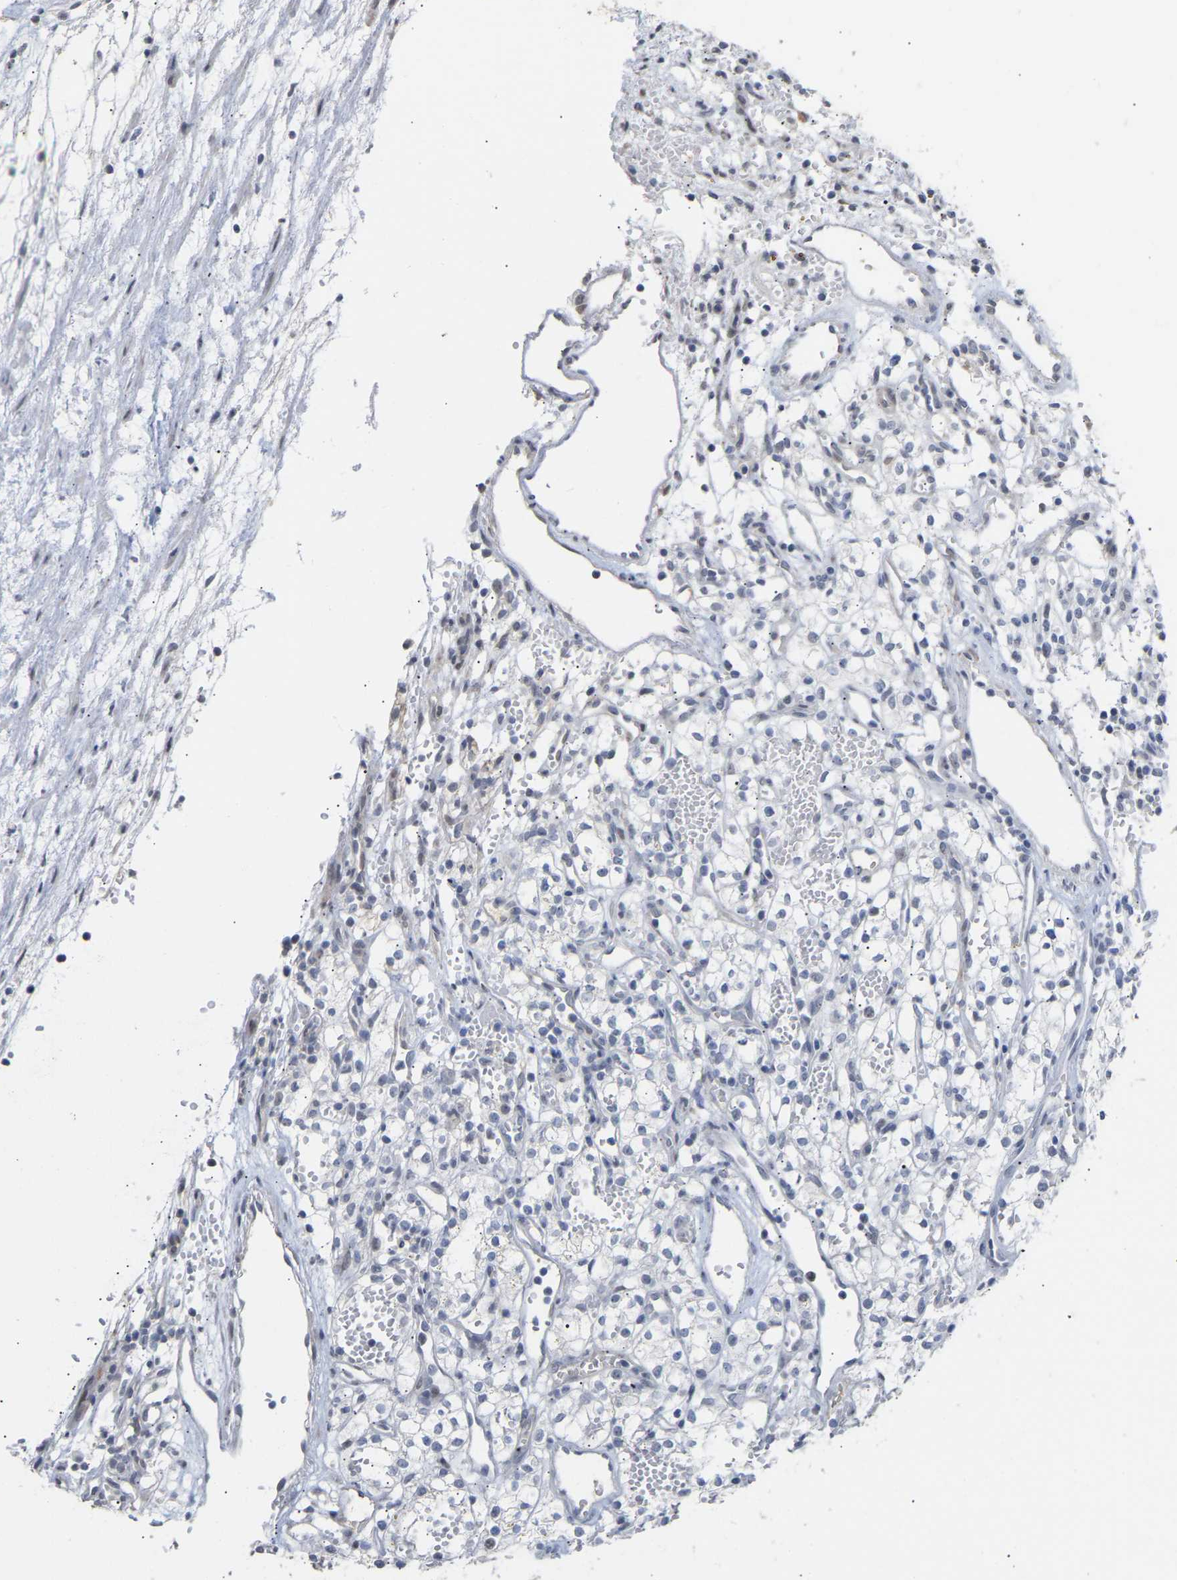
{"staining": {"intensity": "negative", "quantity": "none", "location": "none"}, "tissue": "renal cancer", "cell_type": "Tumor cells", "image_type": "cancer", "snomed": [{"axis": "morphology", "description": "Adenocarcinoma, NOS"}, {"axis": "topography", "description": "Kidney"}], "caption": "IHC micrograph of neoplastic tissue: renal adenocarcinoma stained with DAB demonstrates no significant protein staining in tumor cells.", "gene": "AMPH", "patient": {"sex": "male", "age": 59}}